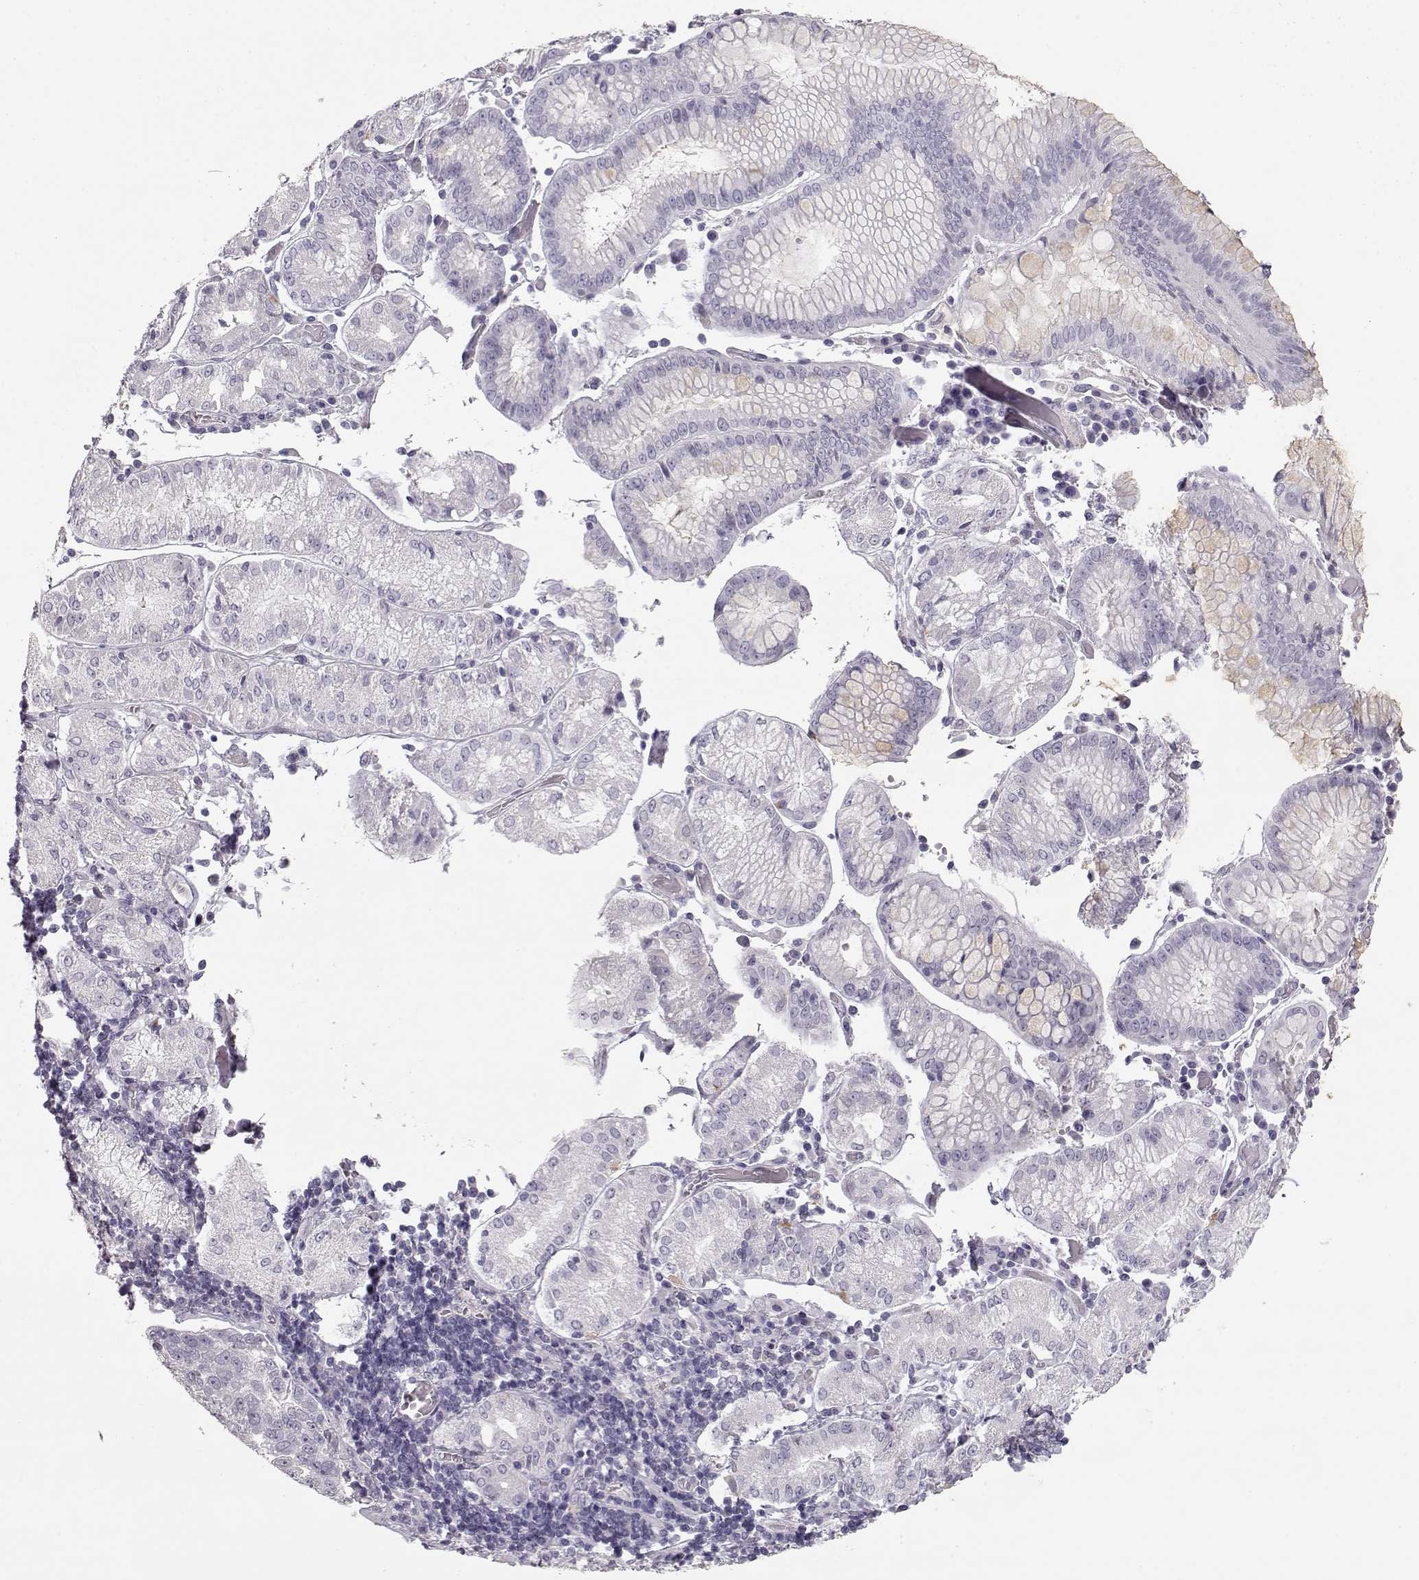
{"staining": {"intensity": "negative", "quantity": "none", "location": "none"}, "tissue": "stomach cancer", "cell_type": "Tumor cells", "image_type": "cancer", "snomed": [{"axis": "morphology", "description": "Adenocarcinoma, NOS"}, {"axis": "topography", "description": "Stomach"}], "caption": "DAB immunohistochemical staining of human adenocarcinoma (stomach) shows no significant staining in tumor cells. Nuclei are stained in blue.", "gene": "SLC18A1", "patient": {"sex": "male", "age": 93}}